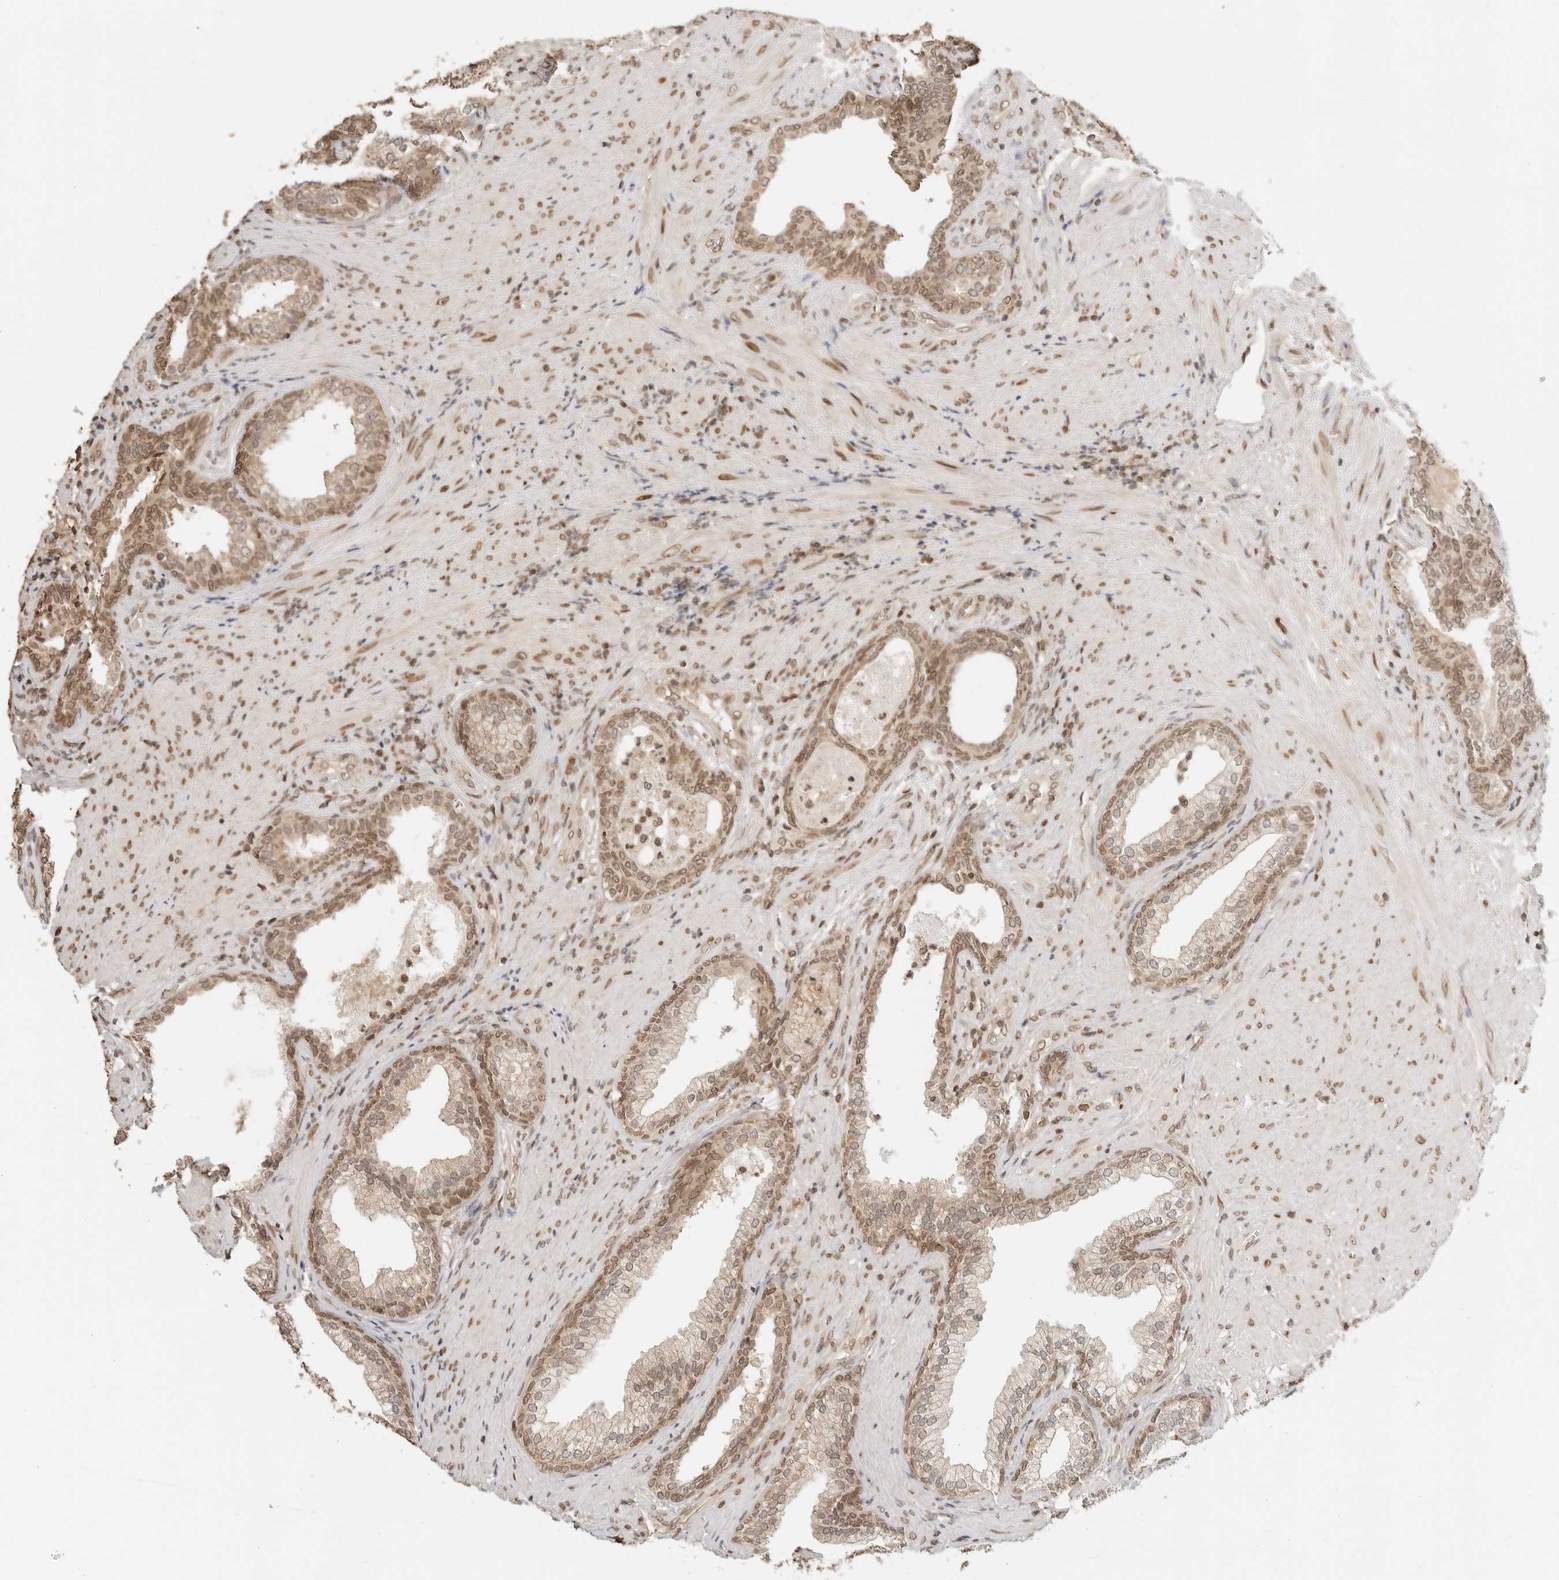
{"staining": {"intensity": "moderate", "quantity": "25%-75%", "location": "cytoplasmic/membranous,nuclear"}, "tissue": "prostate", "cell_type": "Glandular cells", "image_type": "normal", "snomed": [{"axis": "morphology", "description": "Normal tissue, NOS"}, {"axis": "topography", "description": "Prostate"}], "caption": "Prostate stained with IHC reveals moderate cytoplasmic/membranous,nuclear expression in about 25%-75% of glandular cells.", "gene": "POLH", "patient": {"sex": "male", "age": 76}}